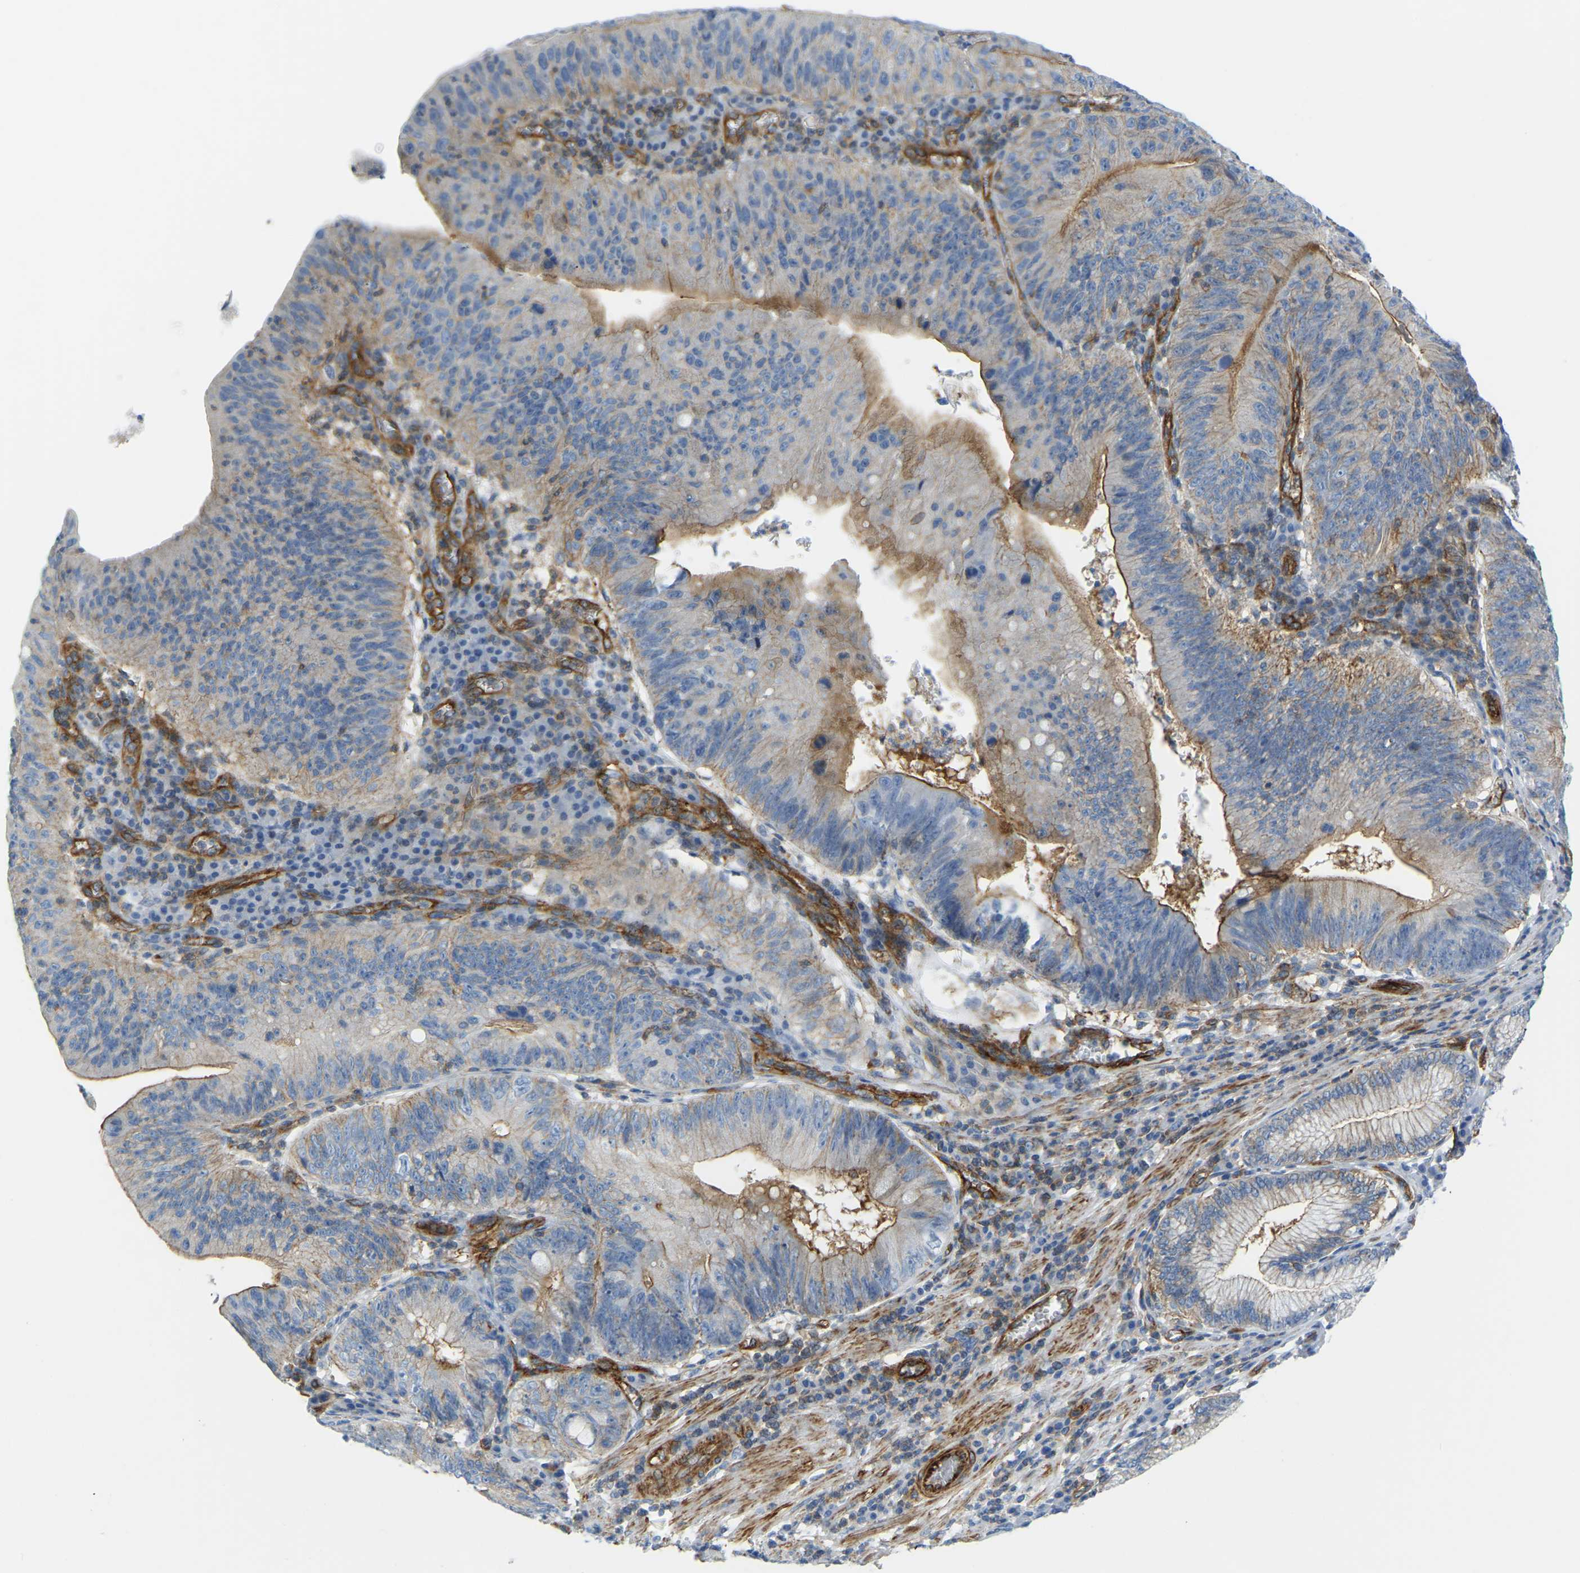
{"staining": {"intensity": "moderate", "quantity": "25%-75%", "location": "cytoplasmic/membranous"}, "tissue": "stomach cancer", "cell_type": "Tumor cells", "image_type": "cancer", "snomed": [{"axis": "morphology", "description": "Adenocarcinoma, NOS"}, {"axis": "topography", "description": "Stomach"}], "caption": "This photomicrograph displays immunohistochemistry staining of human stomach cancer (adenocarcinoma), with medium moderate cytoplasmic/membranous expression in approximately 25%-75% of tumor cells.", "gene": "MYL3", "patient": {"sex": "male", "age": 59}}